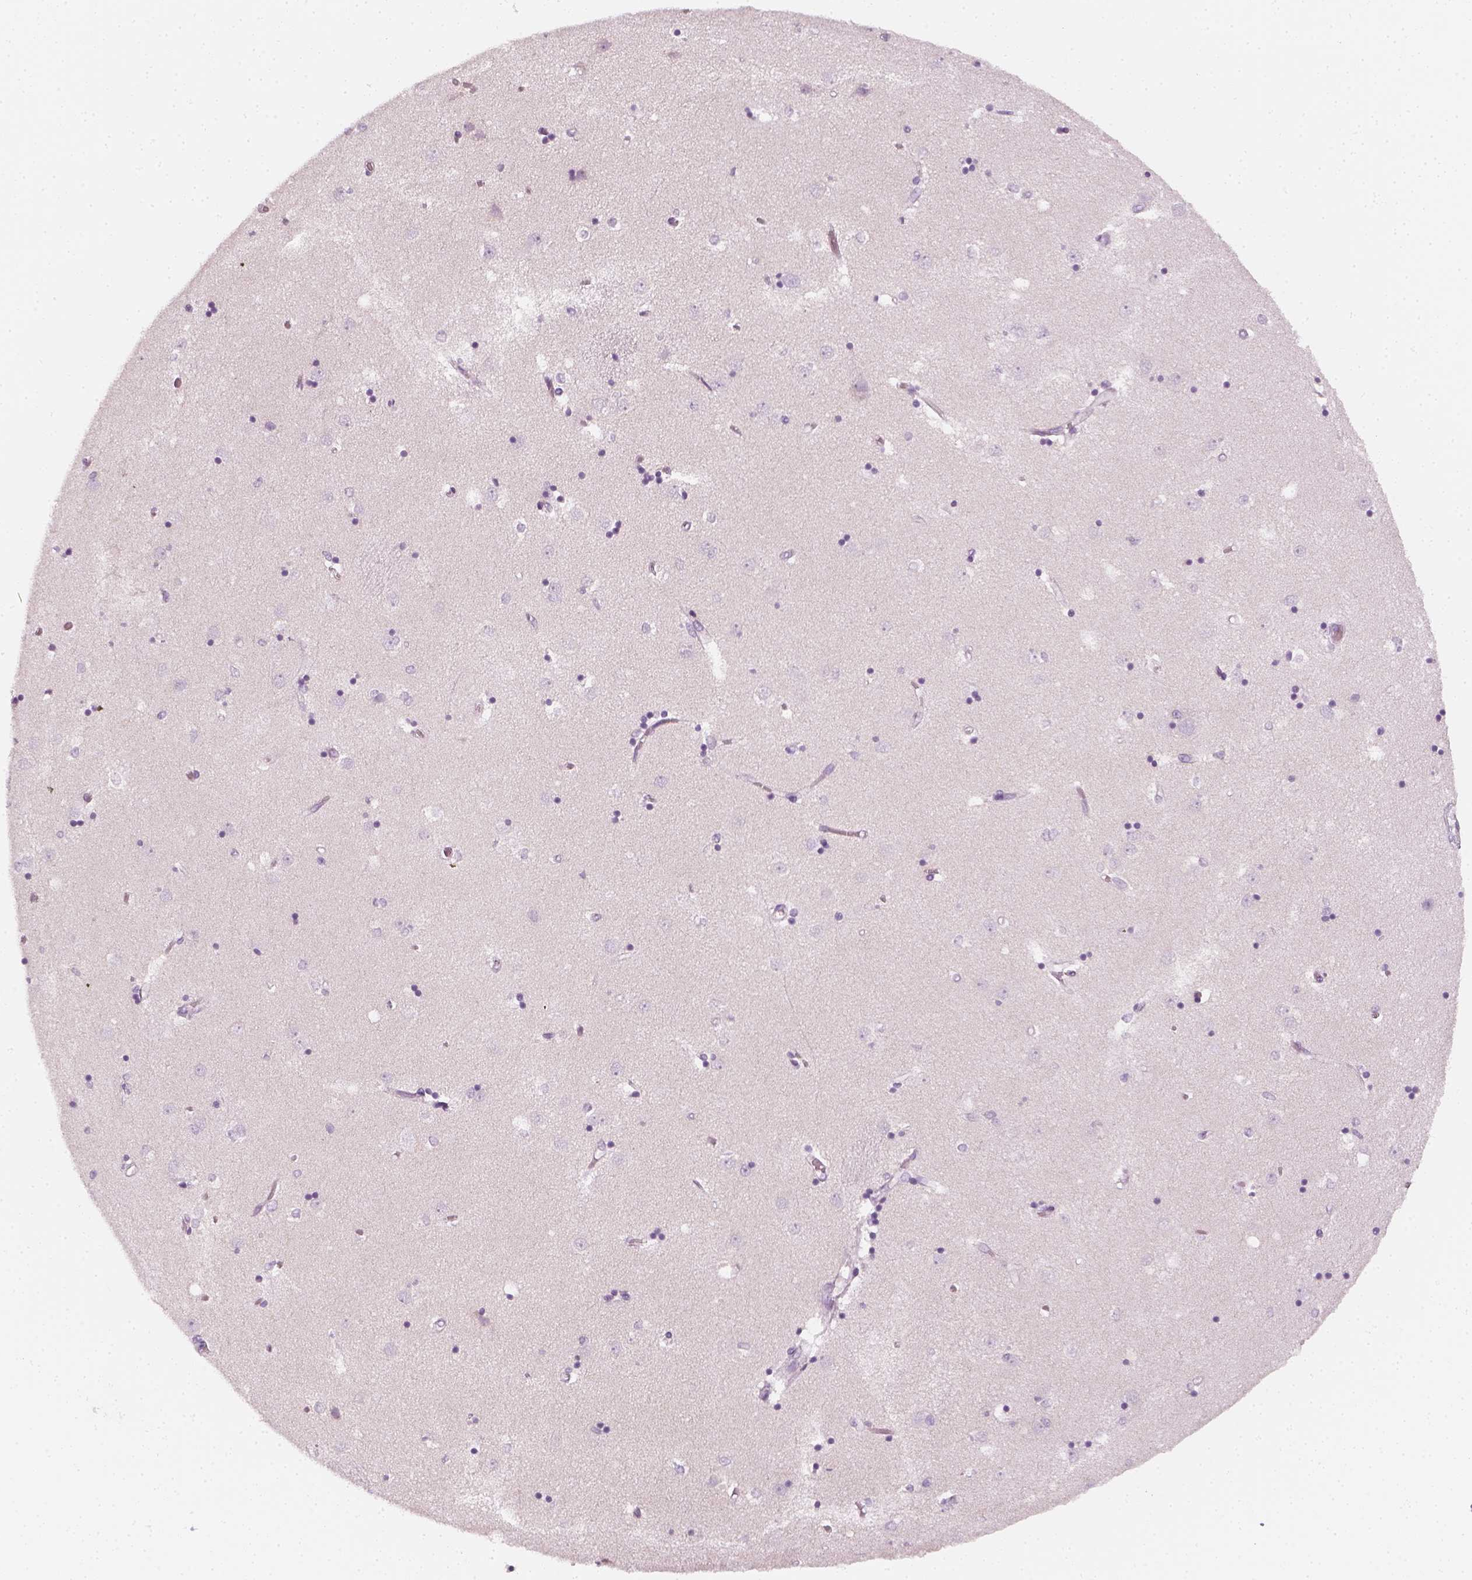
{"staining": {"intensity": "negative", "quantity": "none", "location": "none"}, "tissue": "caudate", "cell_type": "Glial cells", "image_type": "normal", "snomed": [{"axis": "morphology", "description": "Normal tissue, NOS"}, {"axis": "topography", "description": "Lateral ventricle wall"}], "caption": "Immunohistochemistry micrograph of benign caudate: caudate stained with DAB (3,3'-diaminobenzidine) demonstrates no significant protein positivity in glial cells.", "gene": "PRAME", "patient": {"sex": "male", "age": 54}}